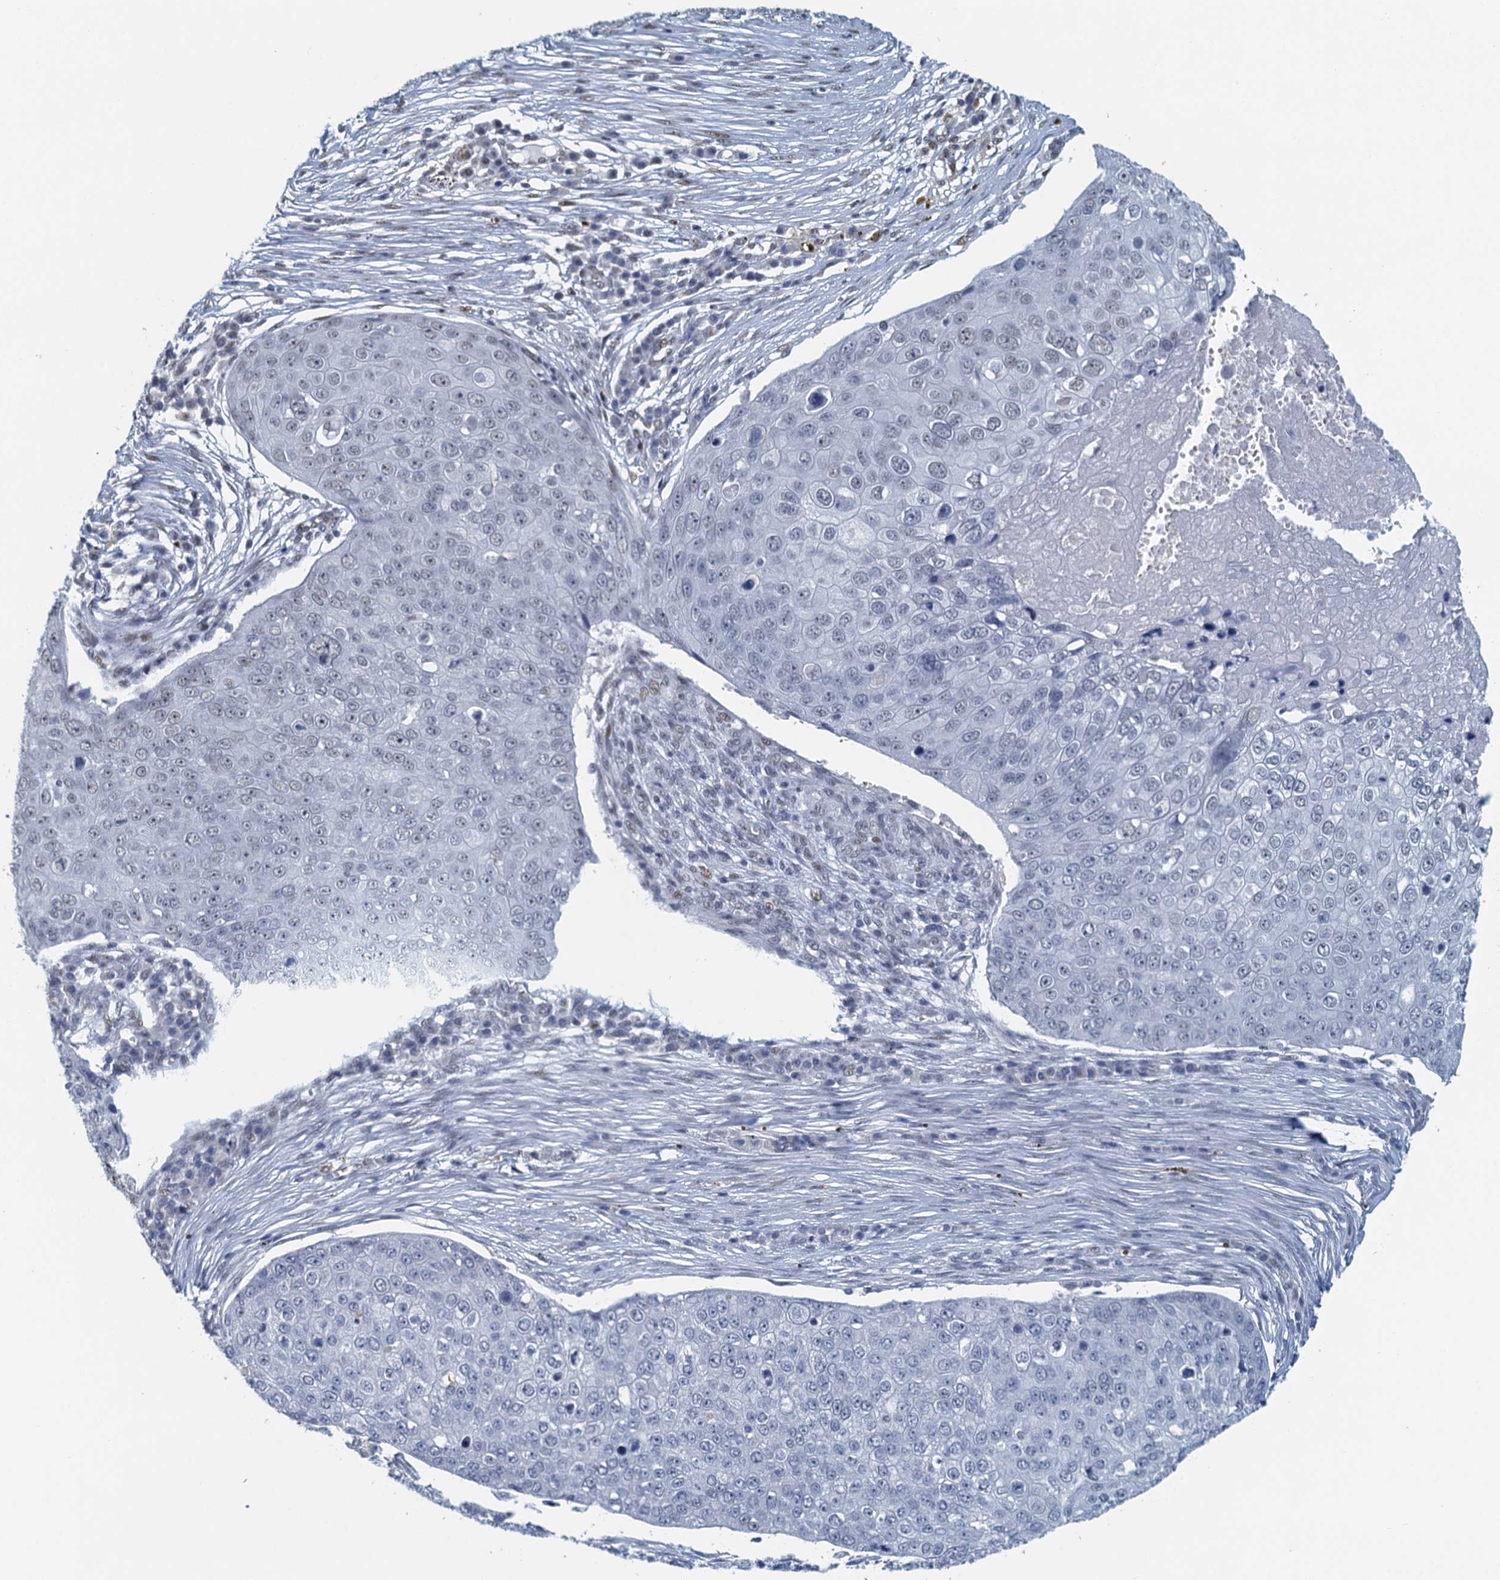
{"staining": {"intensity": "negative", "quantity": "none", "location": "none"}, "tissue": "skin cancer", "cell_type": "Tumor cells", "image_type": "cancer", "snomed": [{"axis": "morphology", "description": "Squamous cell carcinoma, NOS"}, {"axis": "topography", "description": "Skin"}], "caption": "This is an immunohistochemistry micrograph of human skin cancer. There is no staining in tumor cells.", "gene": "TTLL9", "patient": {"sex": "male", "age": 71}}